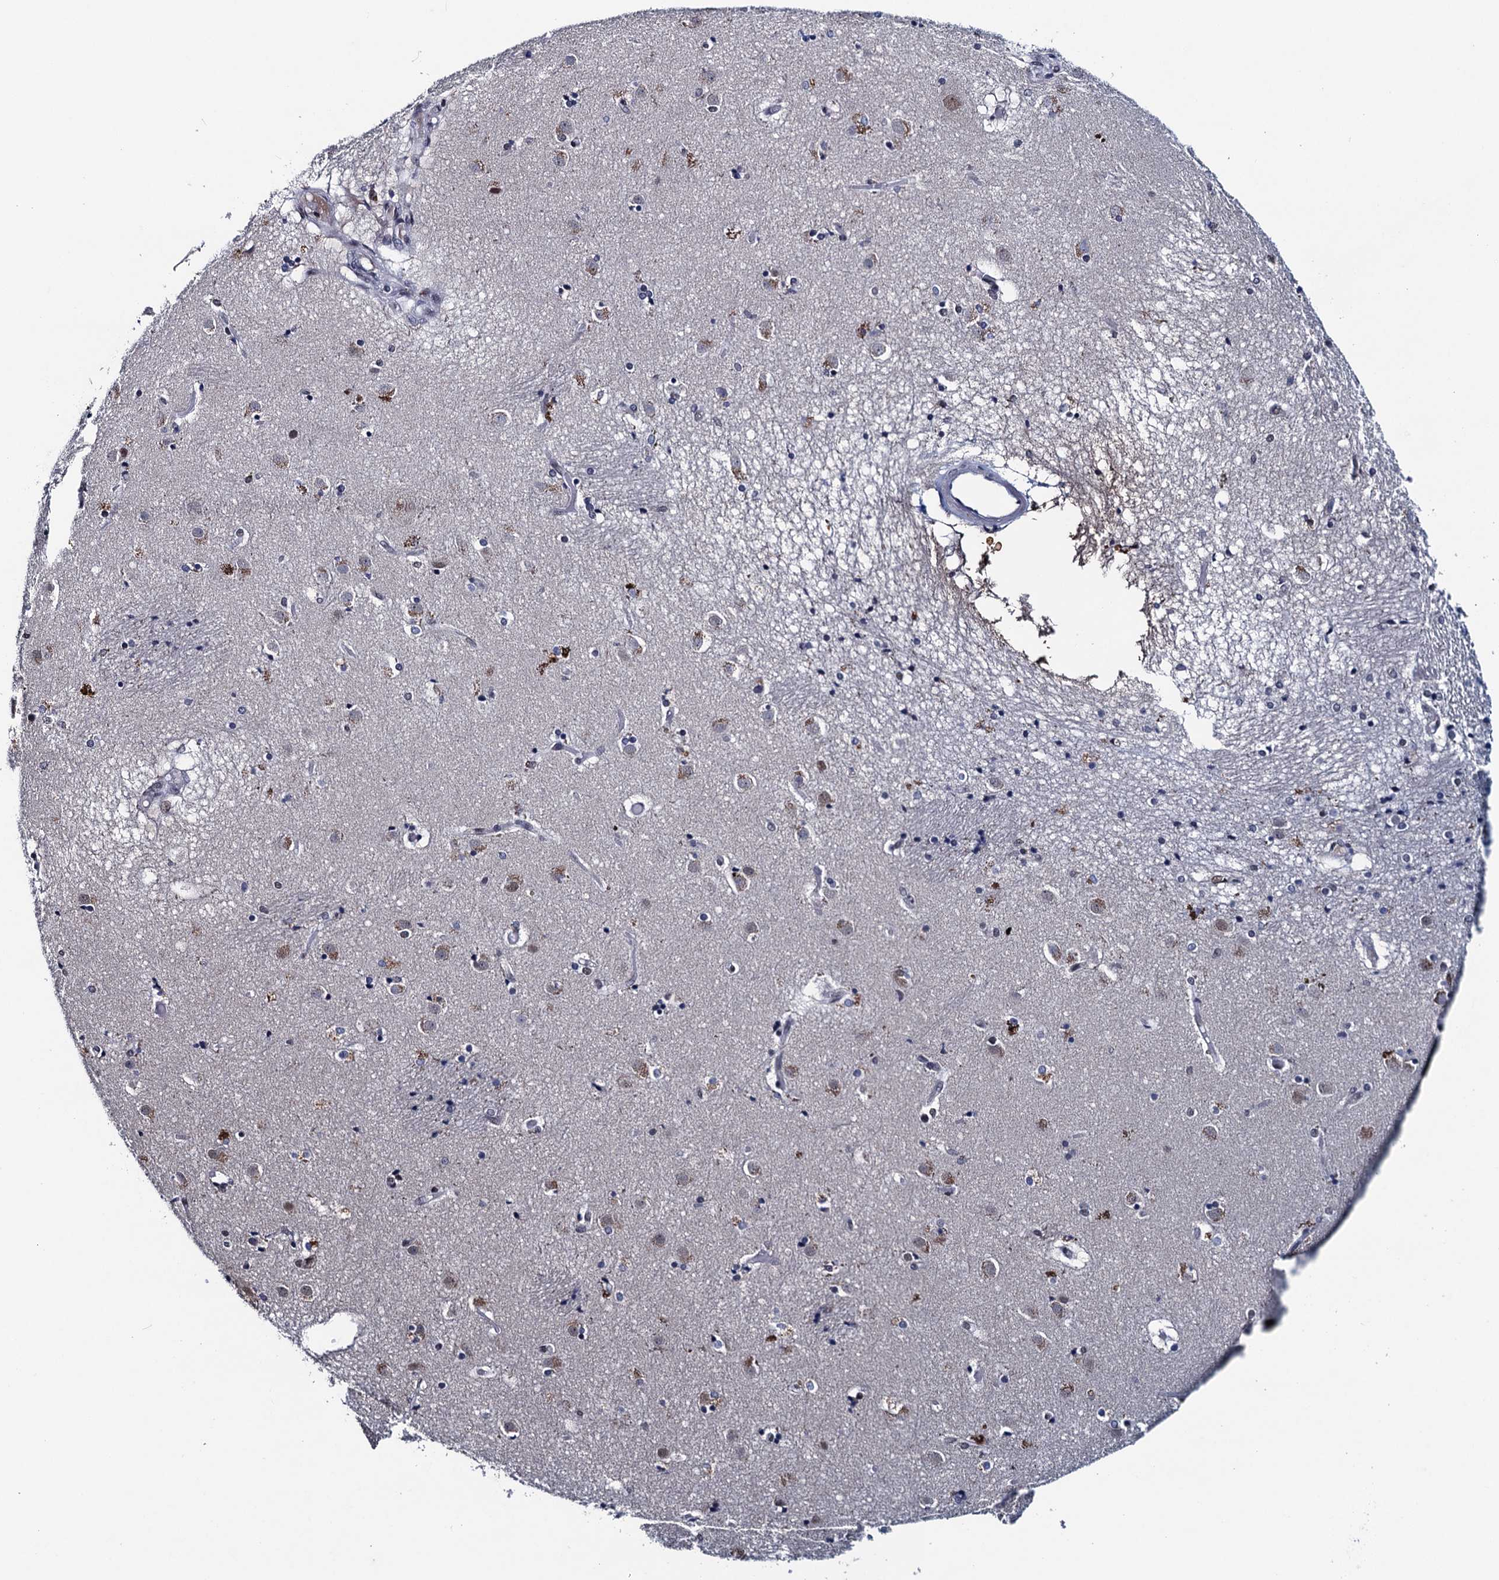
{"staining": {"intensity": "negative", "quantity": "none", "location": "none"}, "tissue": "caudate", "cell_type": "Glial cells", "image_type": "normal", "snomed": [{"axis": "morphology", "description": "Normal tissue, NOS"}, {"axis": "topography", "description": "Lateral ventricle wall"}], "caption": "Immunohistochemistry of benign caudate demonstrates no positivity in glial cells.", "gene": "FNBP4", "patient": {"sex": "male", "age": 70}}